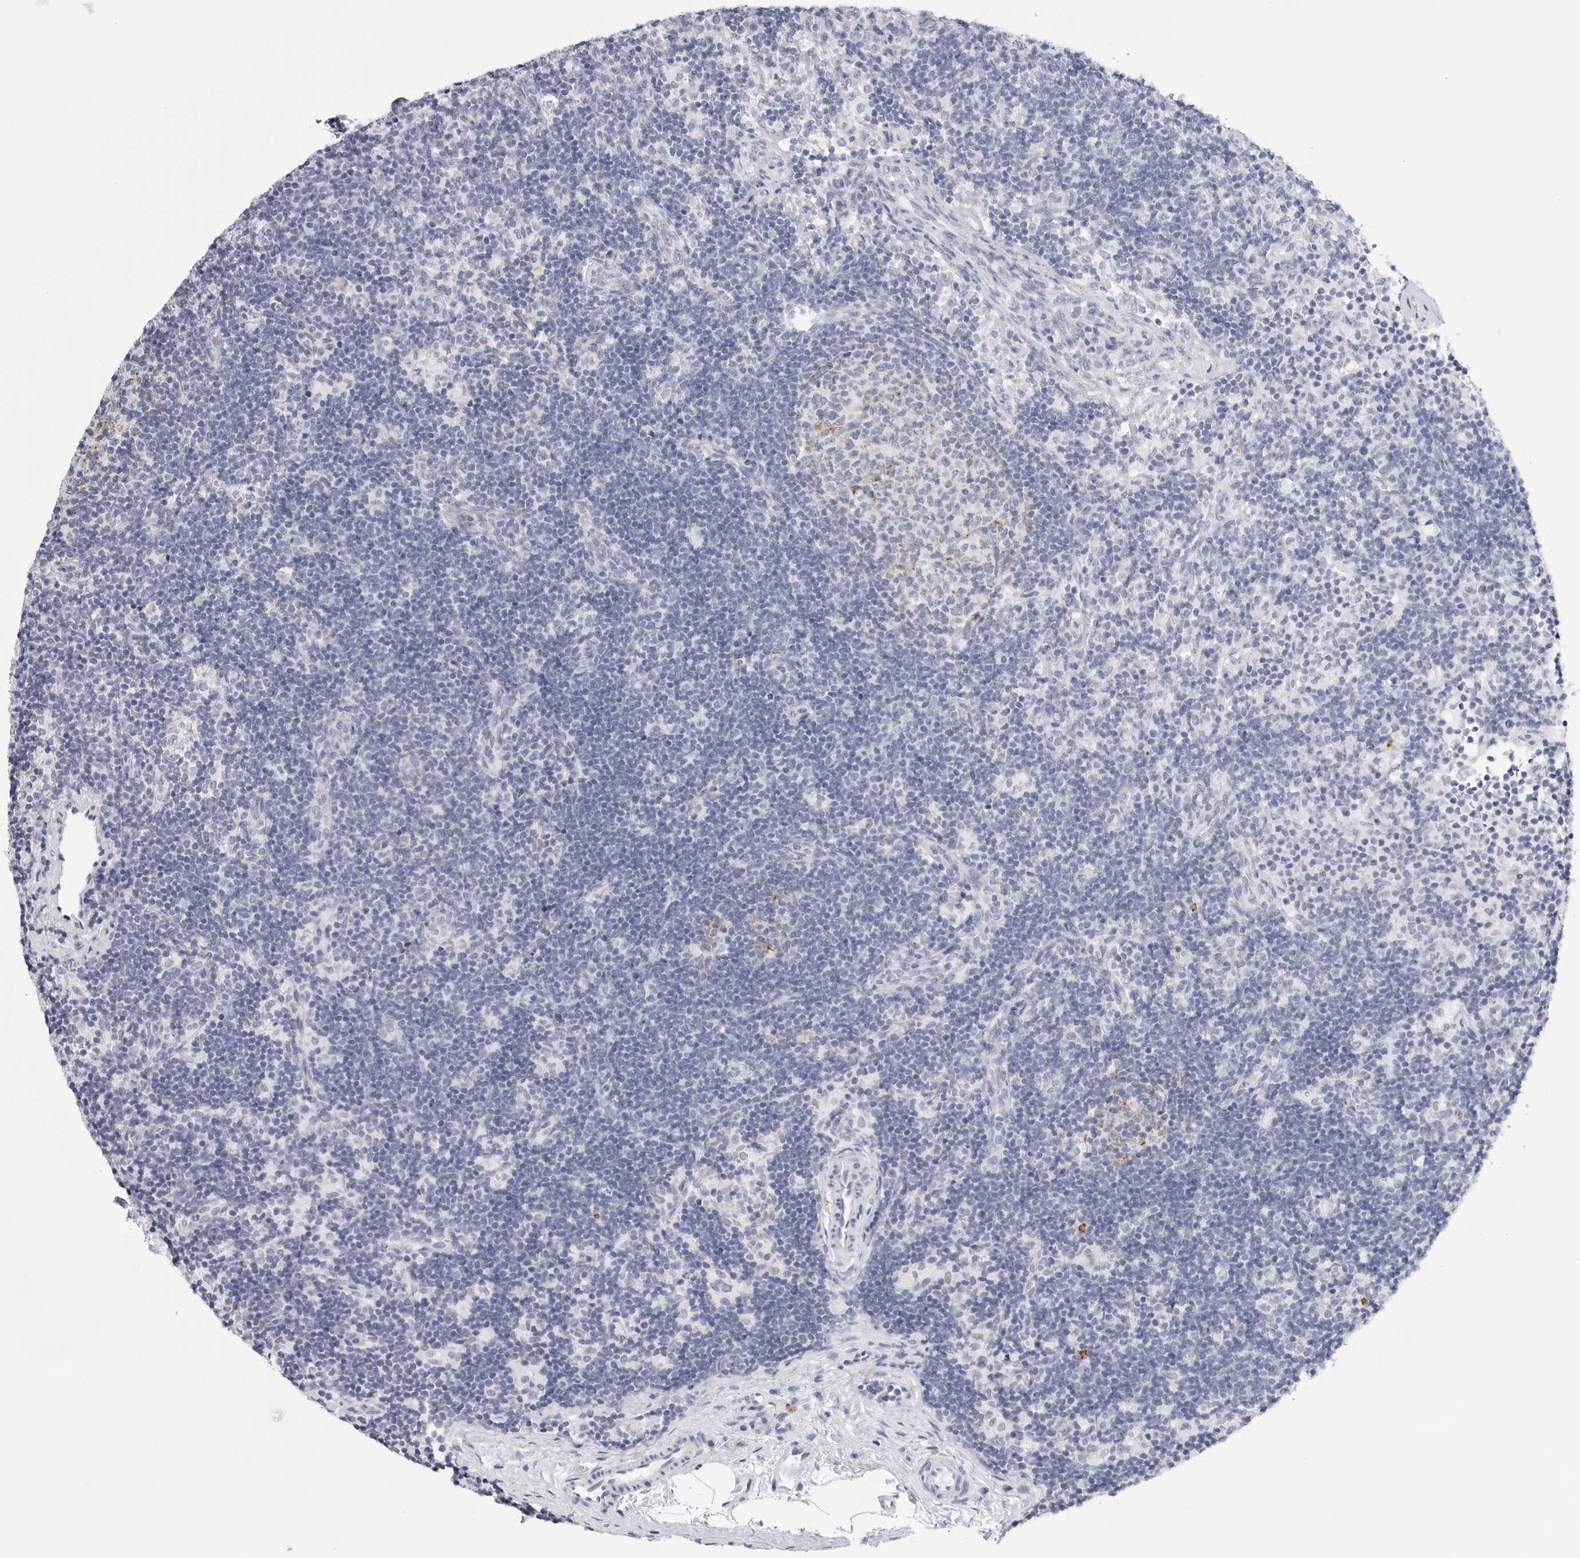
{"staining": {"intensity": "negative", "quantity": "none", "location": "none"}, "tissue": "lymph node", "cell_type": "Germinal center cells", "image_type": "normal", "snomed": [{"axis": "morphology", "description": "Normal tissue, NOS"}, {"axis": "topography", "description": "Lymph node"}], "caption": "This is an immunohistochemistry histopathology image of normal lymph node. There is no positivity in germinal center cells.", "gene": "HSPB7", "patient": {"sex": "female", "age": 22}}